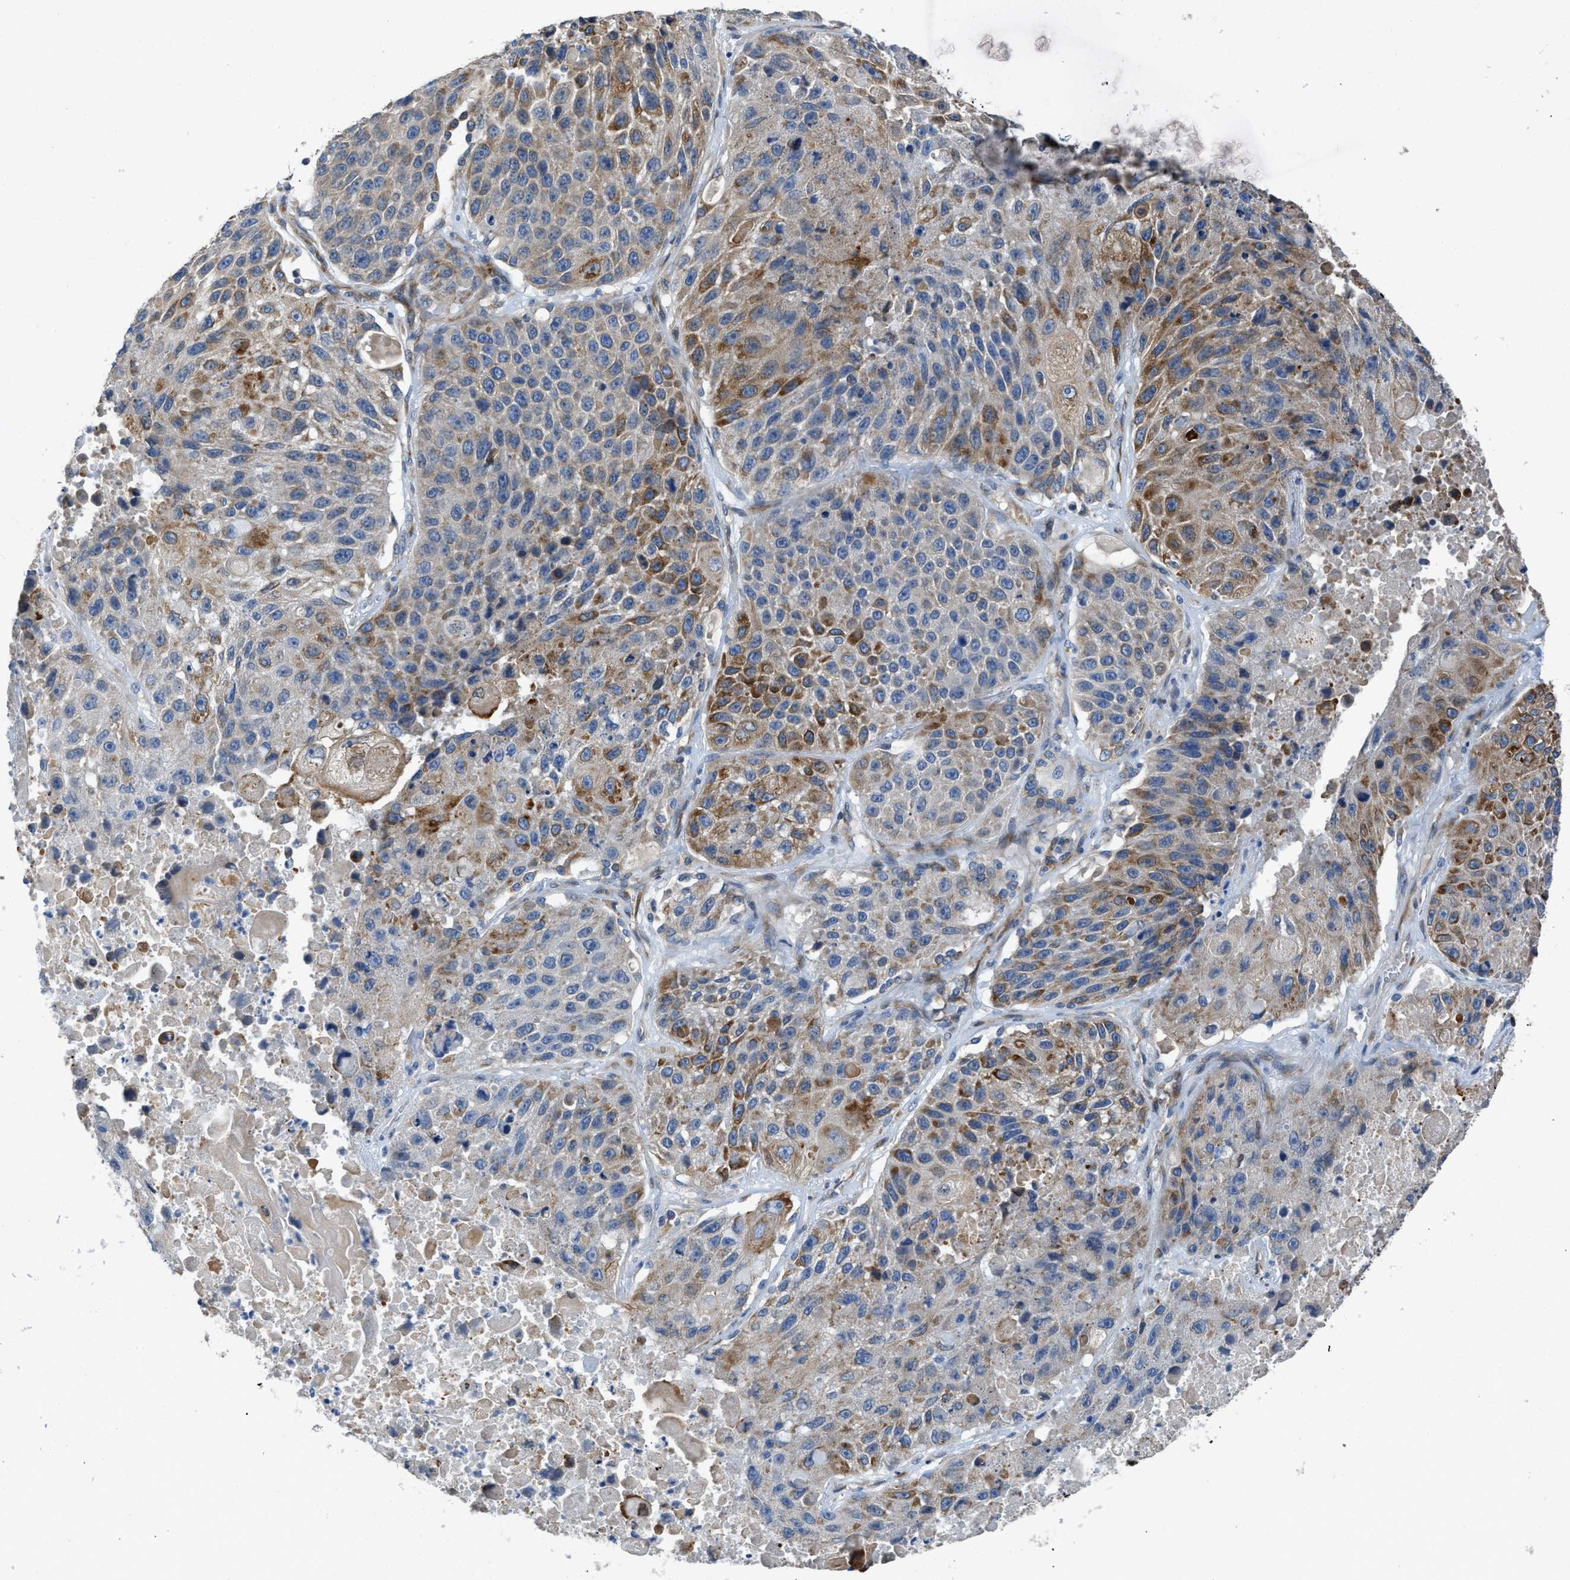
{"staining": {"intensity": "strong", "quantity": "25%-75%", "location": "cytoplasmic/membranous"}, "tissue": "lung cancer", "cell_type": "Tumor cells", "image_type": "cancer", "snomed": [{"axis": "morphology", "description": "Squamous cell carcinoma, NOS"}, {"axis": "topography", "description": "Lung"}], "caption": "Tumor cells display high levels of strong cytoplasmic/membranous positivity in about 25%-75% of cells in lung squamous cell carcinoma. (Brightfield microscopy of DAB IHC at high magnification).", "gene": "GGCX", "patient": {"sex": "male", "age": 61}}